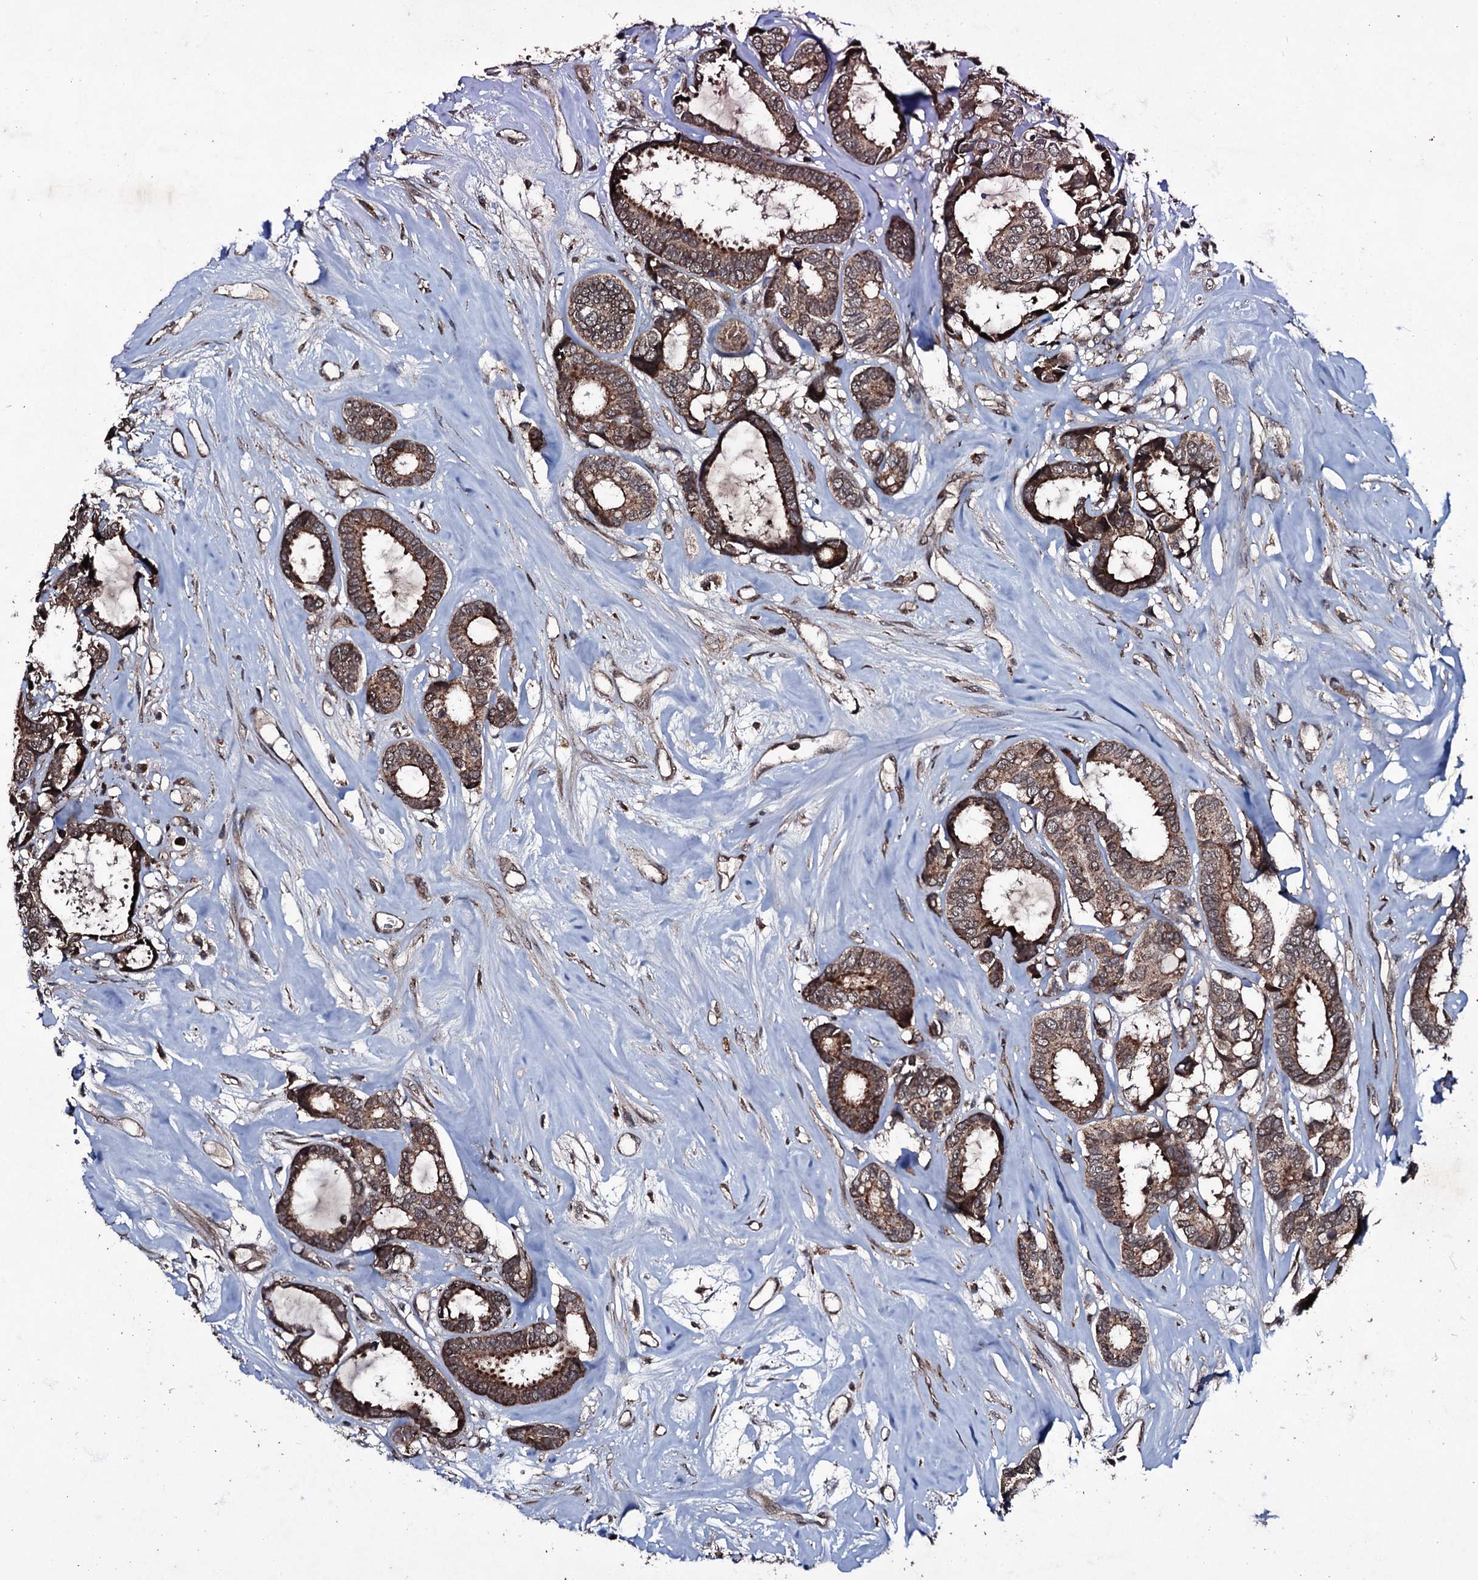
{"staining": {"intensity": "moderate", "quantity": ">75%", "location": "cytoplasmic/membranous"}, "tissue": "breast cancer", "cell_type": "Tumor cells", "image_type": "cancer", "snomed": [{"axis": "morphology", "description": "Duct carcinoma"}, {"axis": "topography", "description": "Breast"}], "caption": "This is a micrograph of immunohistochemistry (IHC) staining of infiltrating ductal carcinoma (breast), which shows moderate expression in the cytoplasmic/membranous of tumor cells.", "gene": "MRPS31", "patient": {"sex": "female", "age": 87}}